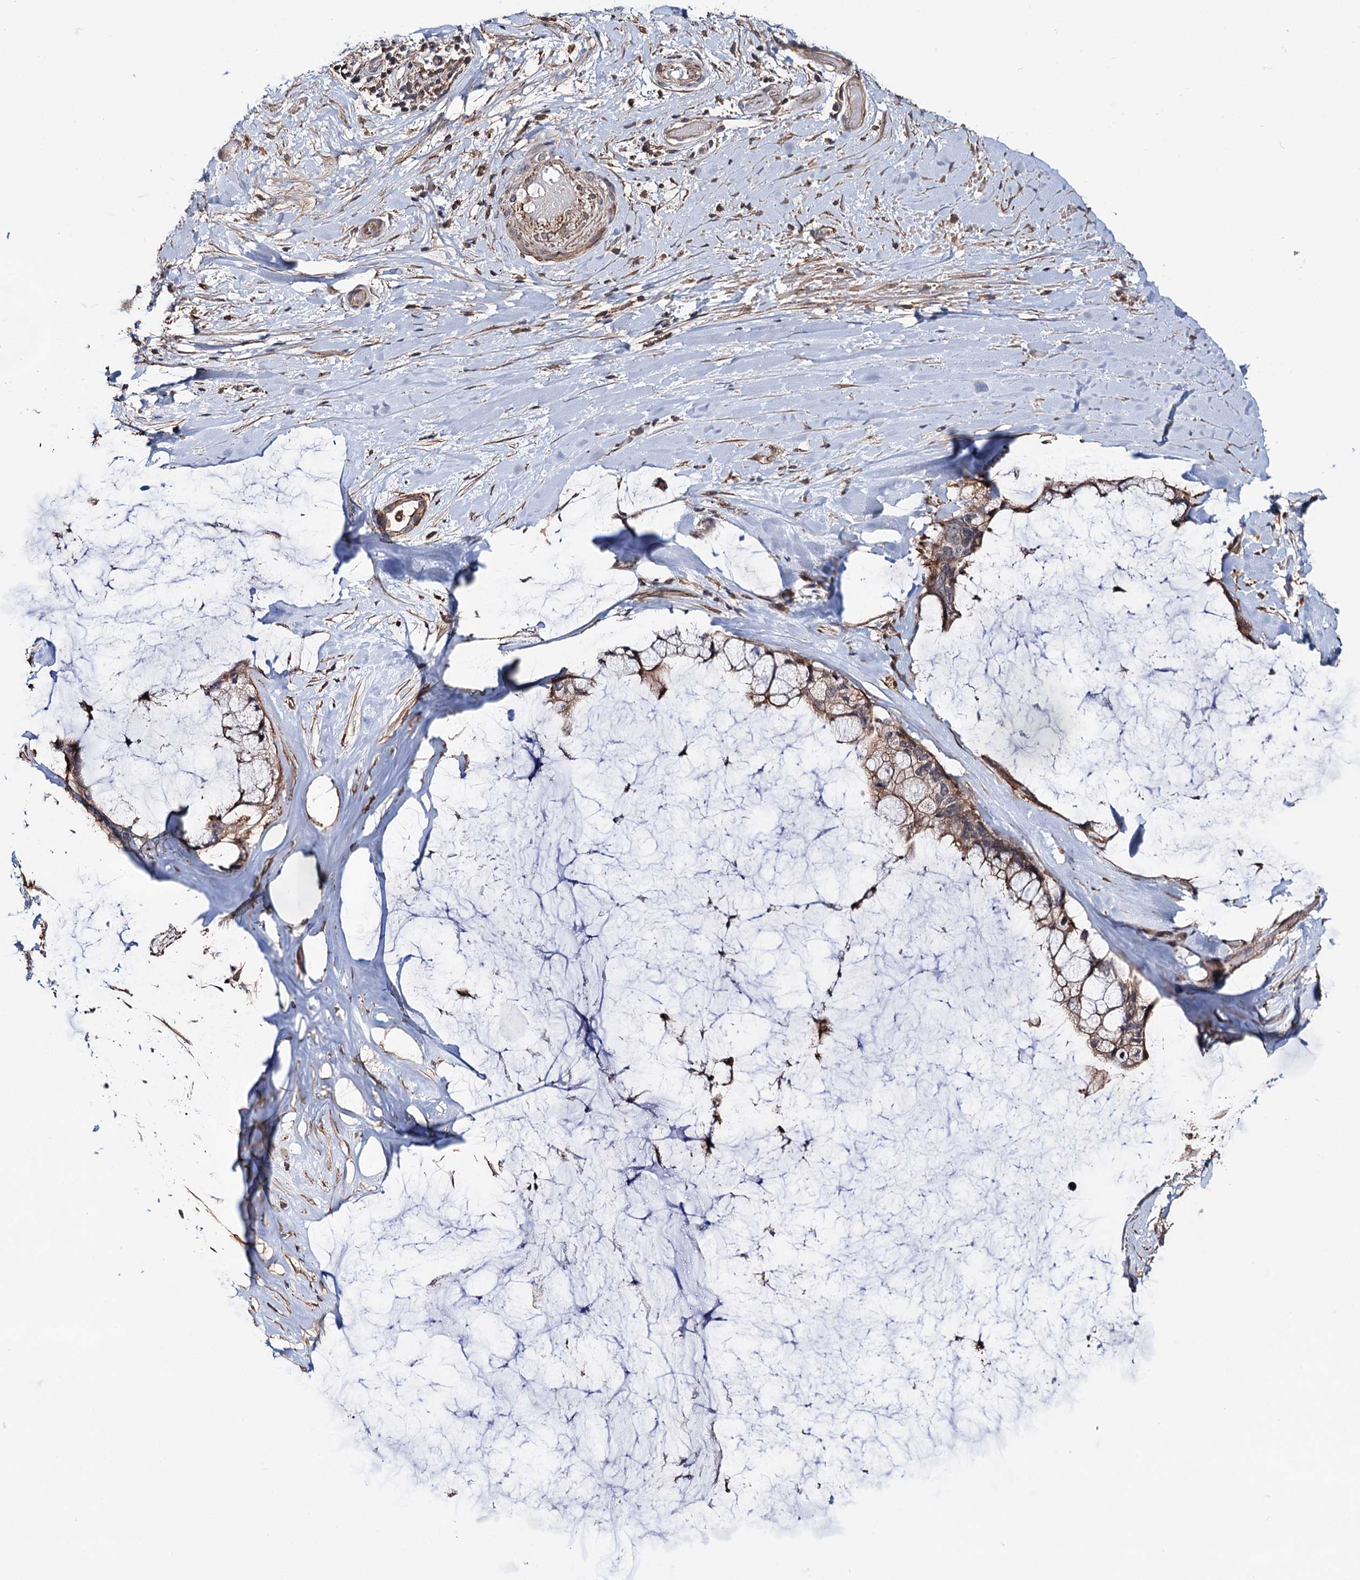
{"staining": {"intensity": "moderate", "quantity": ">75%", "location": "cytoplasmic/membranous"}, "tissue": "ovarian cancer", "cell_type": "Tumor cells", "image_type": "cancer", "snomed": [{"axis": "morphology", "description": "Cystadenocarcinoma, mucinous, NOS"}, {"axis": "topography", "description": "Ovary"}], "caption": "Immunohistochemical staining of ovarian mucinous cystadenocarcinoma demonstrates medium levels of moderate cytoplasmic/membranous expression in approximately >75% of tumor cells.", "gene": "GRIP1", "patient": {"sex": "female", "age": 39}}